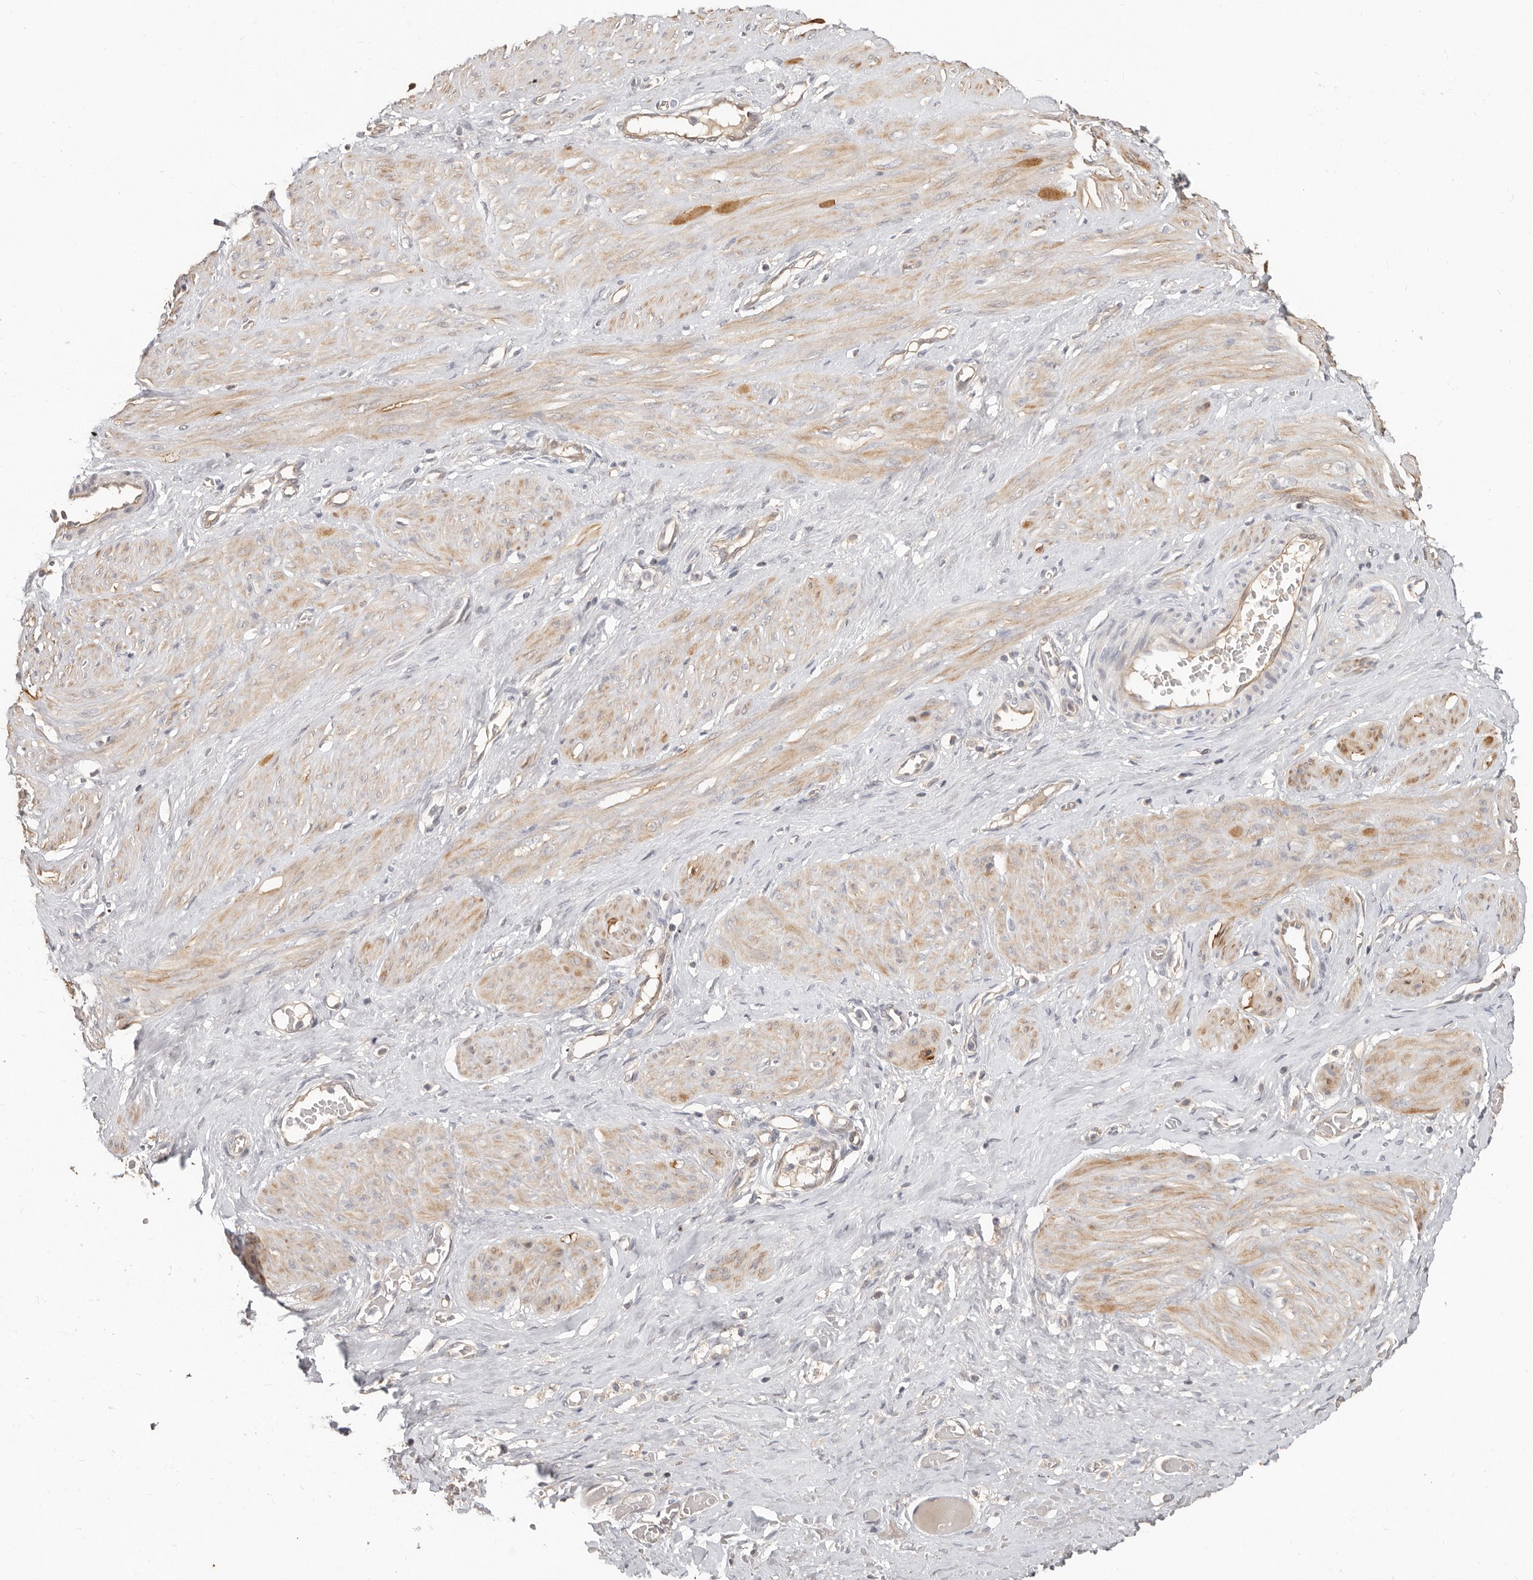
{"staining": {"intensity": "moderate", "quantity": "25%-75%", "location": "cytoplasmic/membranous"}, "tissue": "smooth muscle", "cell_type": "Smooth muscle cells", "image_type": "normal", "snomed": [{"axis": "morphology", "description": "Normal tissue, NOS"}, {"axis": "topography", "description": "Endometrium"}], "caption": "Smooth muscle cells exhibit medium levels of moderate cytoplasmic/membranous expression in about 25%-75% of cells in normal smooth muscle.", "gene": "MTFR2", "patient": {"sex": "female", "age": 33}}